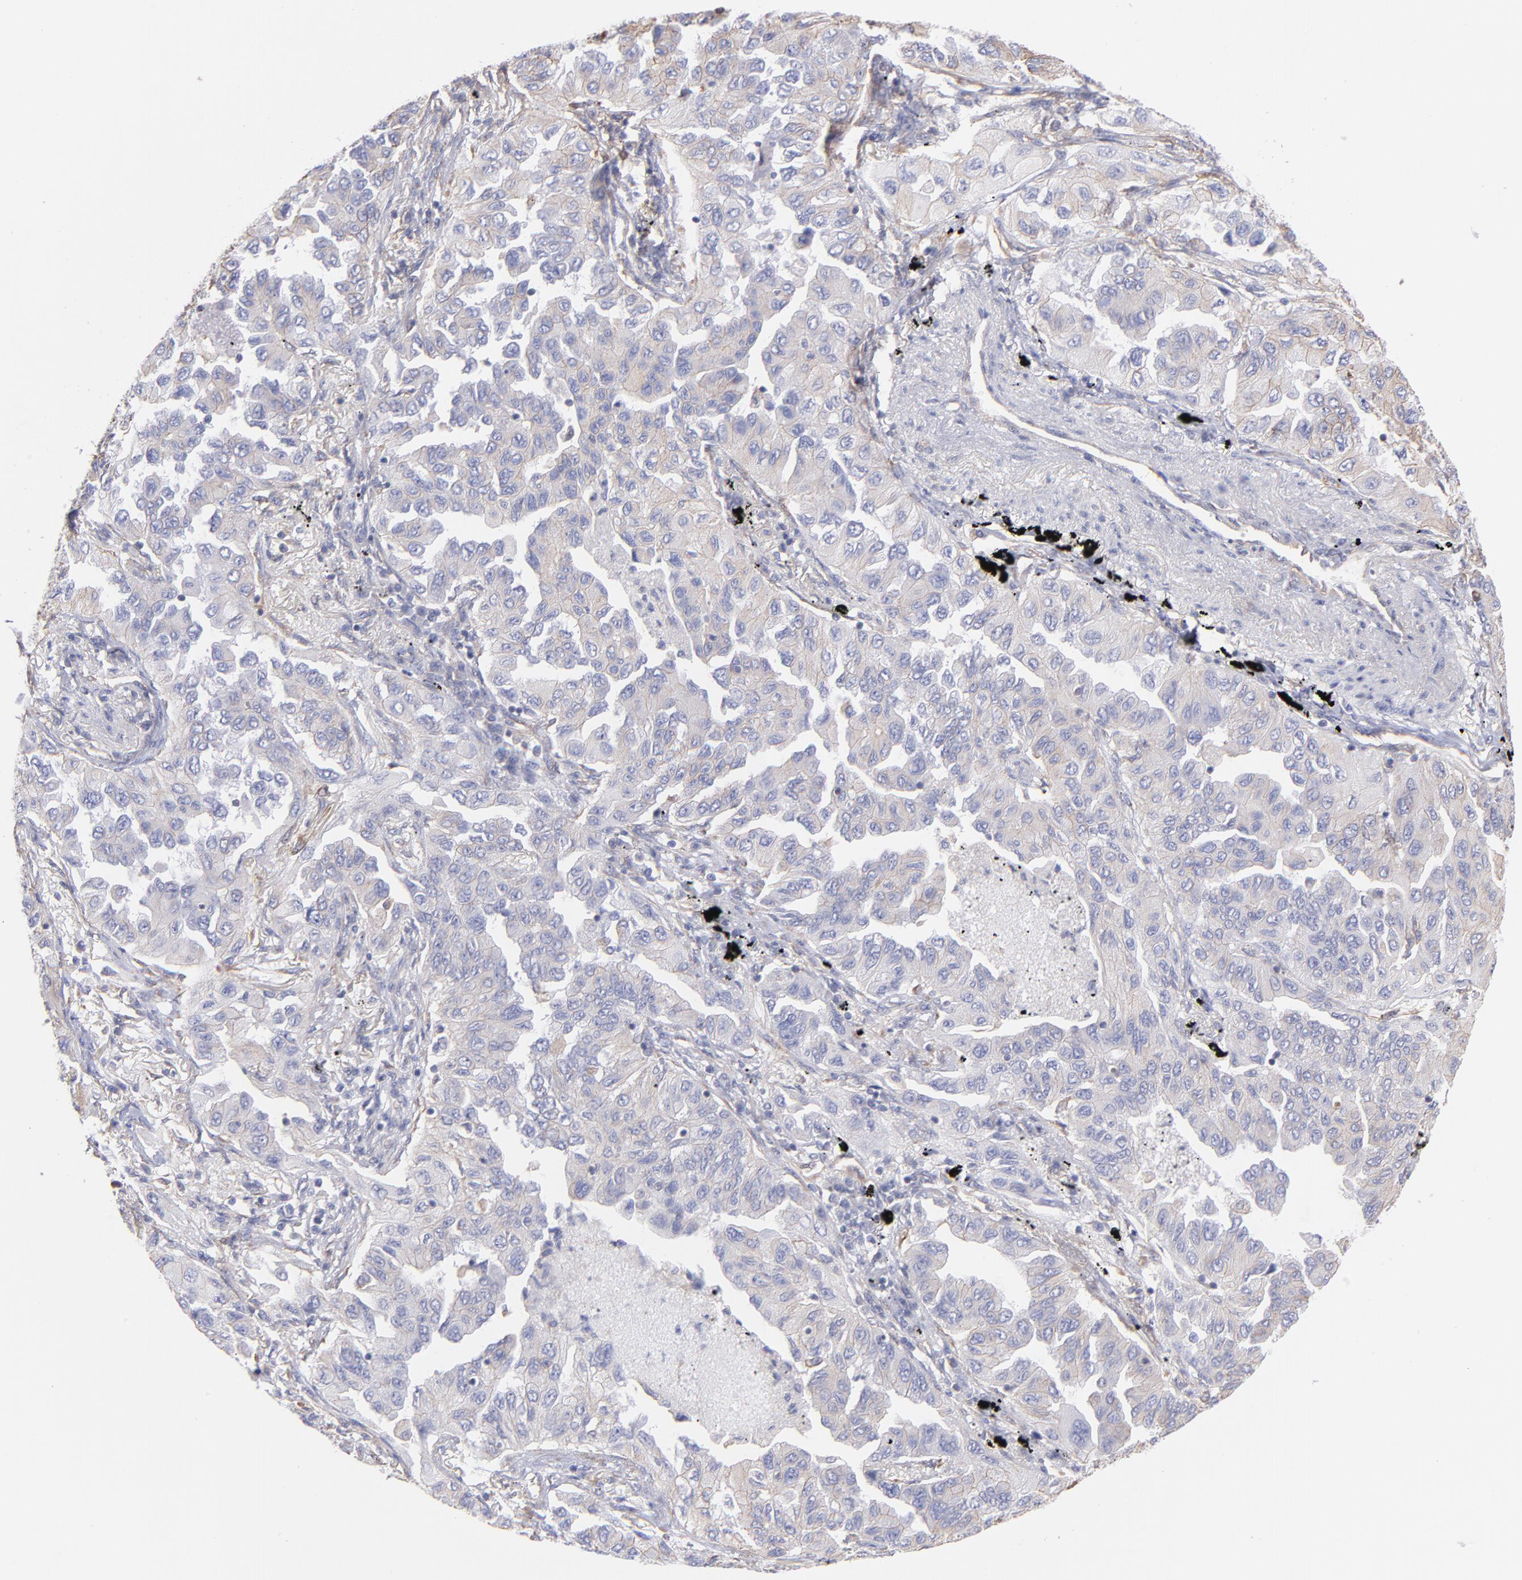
{"staining": {"intensity": "weak", "quantity": "25%-75%", "location": "cytoplasmic/membranous"}, "tissue": "lung cancer", "cell_type": "Tumor cells", "image_type": "cancer", "snomed": [{"axis": "morphology", "description": "Adenocarcinoma, NOS"}, {"axis": "topography", "description": "Lung"}], "caption": "DAB immunohistochemical staining of human lung cancer demonstrates weak cytoplasmic/membranous protein positivity in approximately 25%-75% of tumor cells.", "gene": "PLEC", "patient": {"sex": "female", "age": 65}}